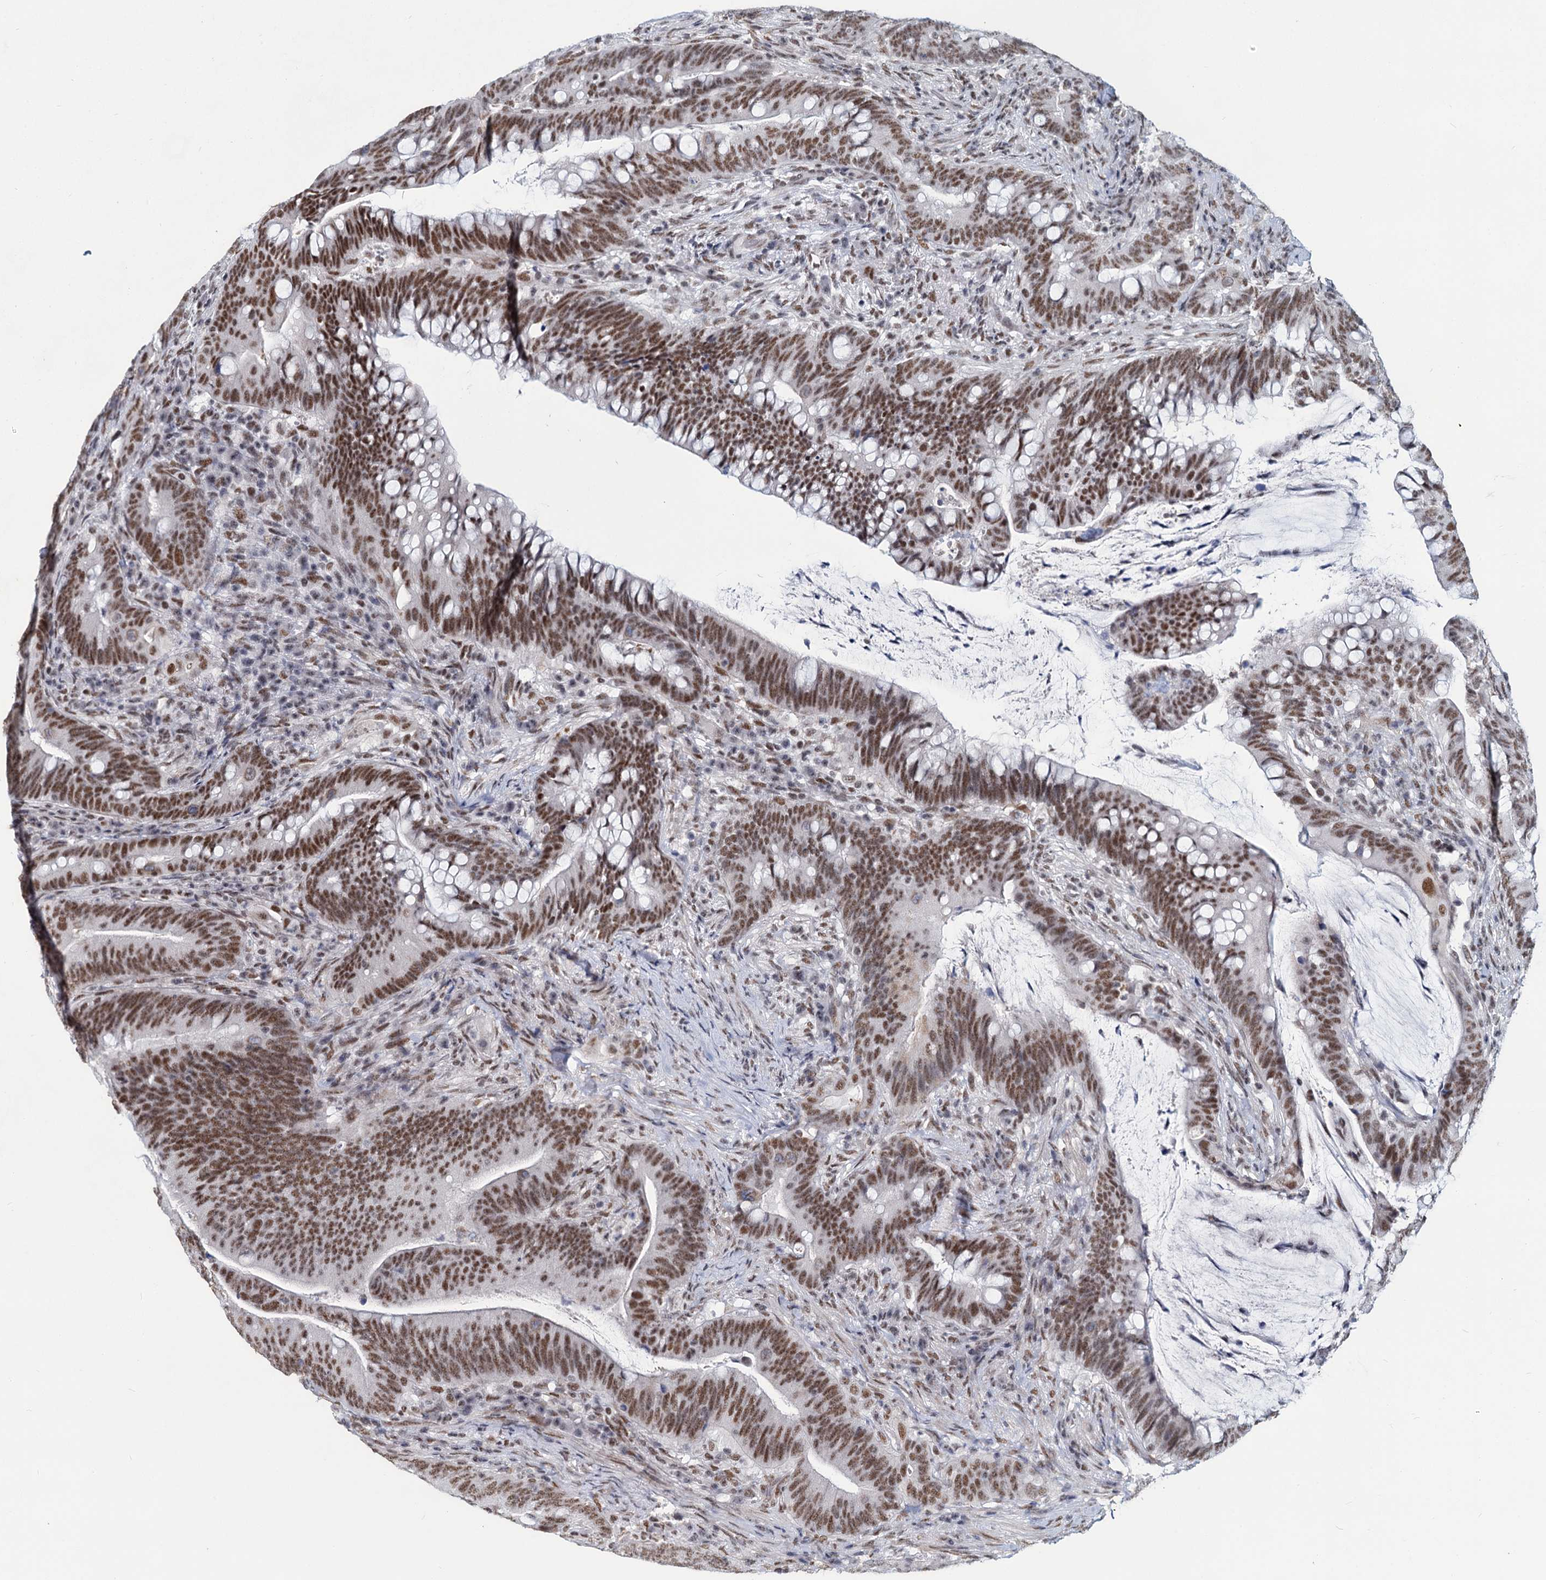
{"staining": {"intensity": "moderate", "quantity": ">75%", "location": "nuclear"}, "tissue": "colorectal cancer", "cell_type": "Tumor cells", "image_type": "cancer", "snomed": [{"axis": "morphology", "description": "Adenocarcinoma, NOS"}, {"axis": "topography", "description": "Colon"}], "caption": "Colorectal adenocarcinoma stained with DAB immunohistochemistry demonstrates medium levels of moderate nuclear positivity in about >75% of tumor cells.", "gene": "METTL14", "patient": {"sex": "female", "age": 66}}